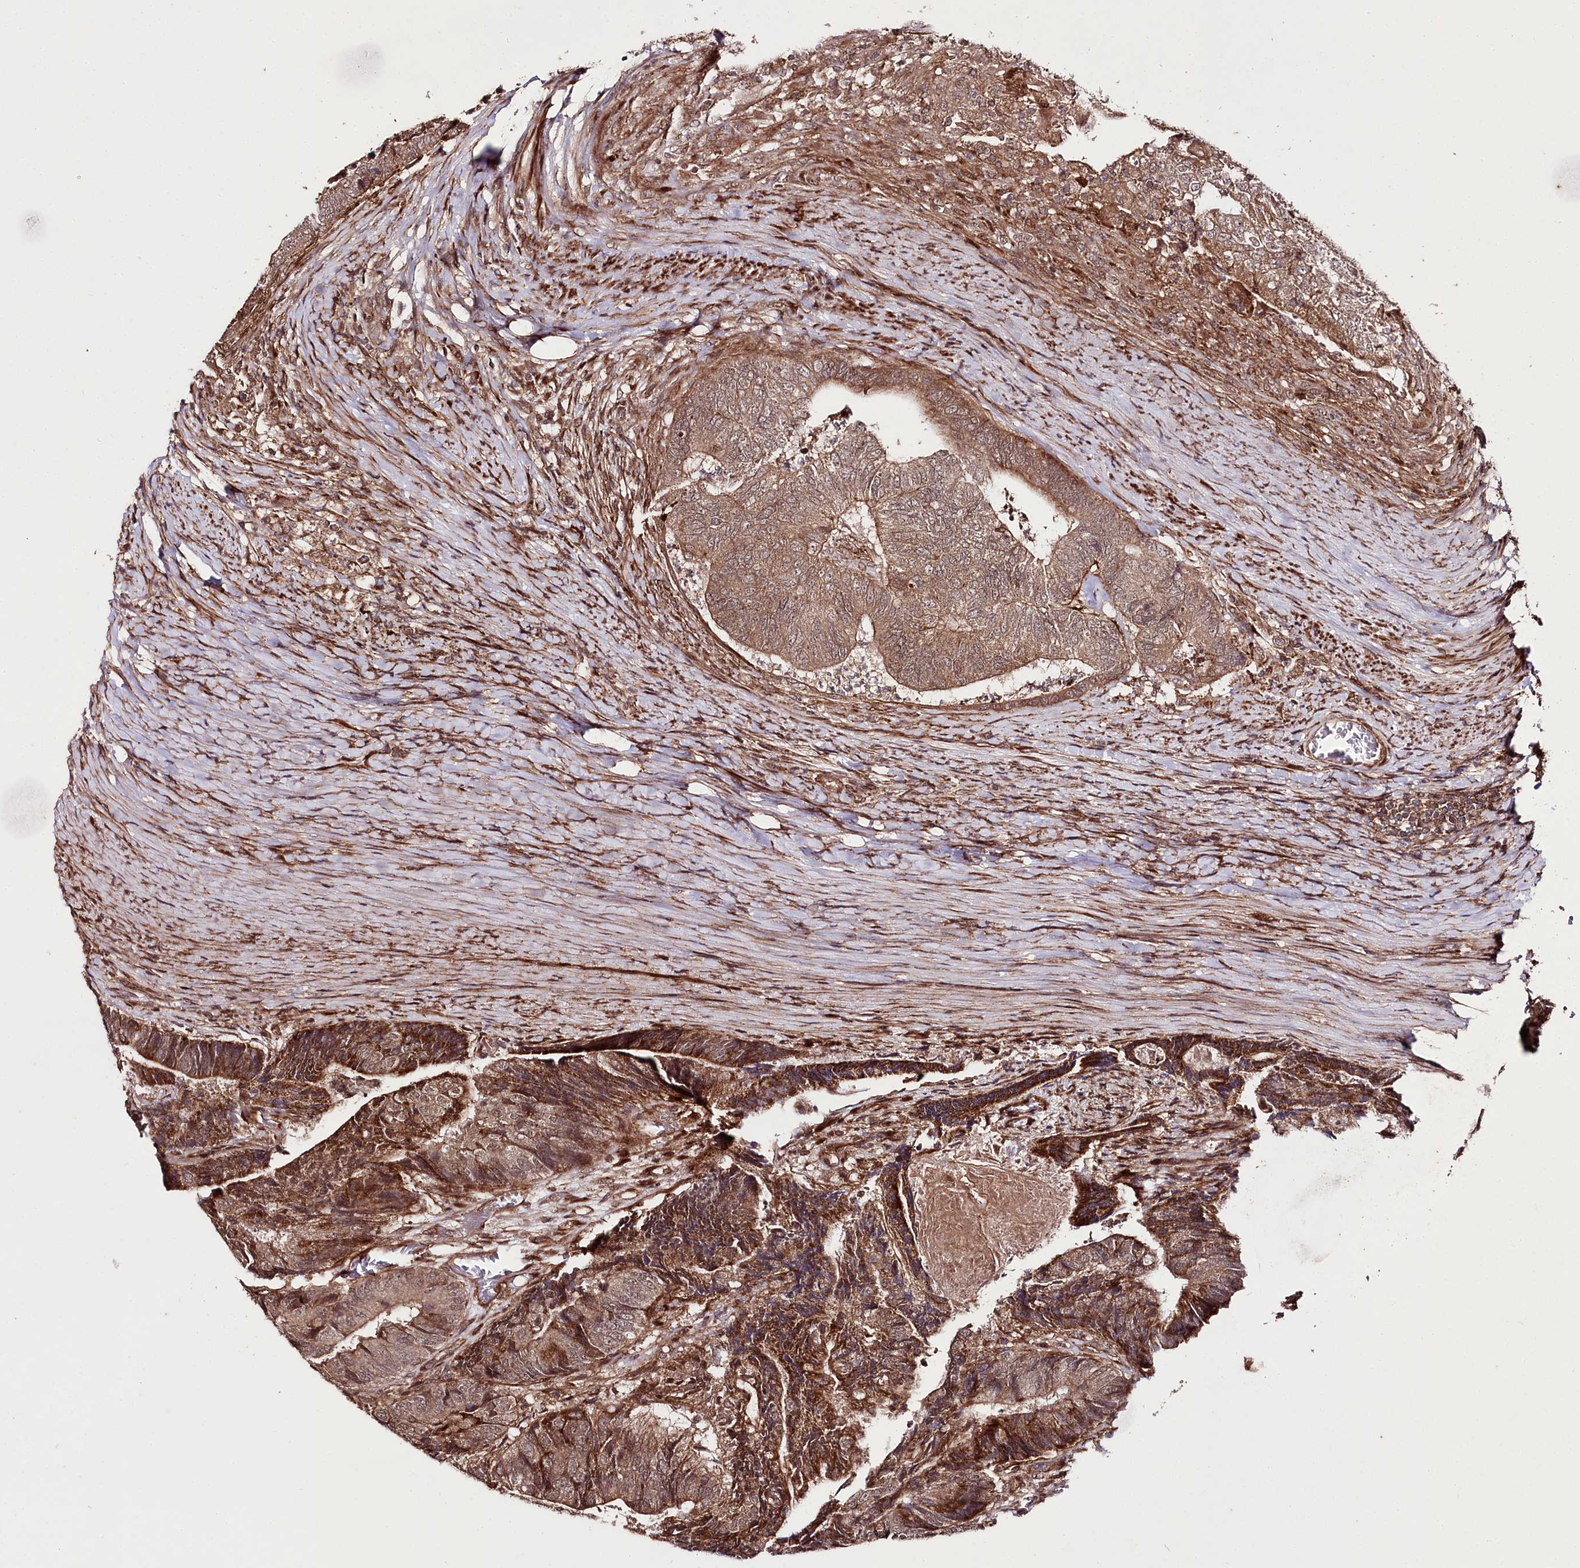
{"staining": {"intensity": "moderate", "quantity": "25%-75%", "location": "cytoplasmic/membranous"}, "tissue": "colorectal cancer", "cell_type": "Tumor cells", "image_type": "cancer", "snomed": [{"axis": "morphology", "description": "Adenocarcinoma, NOS"}, {"axis": "topography", "description": "Colon"}], "caption": "Protein expression by immunohistochemistry (IHC) displays moderate cytoplasmic/membranous staining in approximately 25%-75% of tumor cells in colorectal cancer.", "gene": "PHLDB1", "patient": {"sex": "female", "age": 67}}